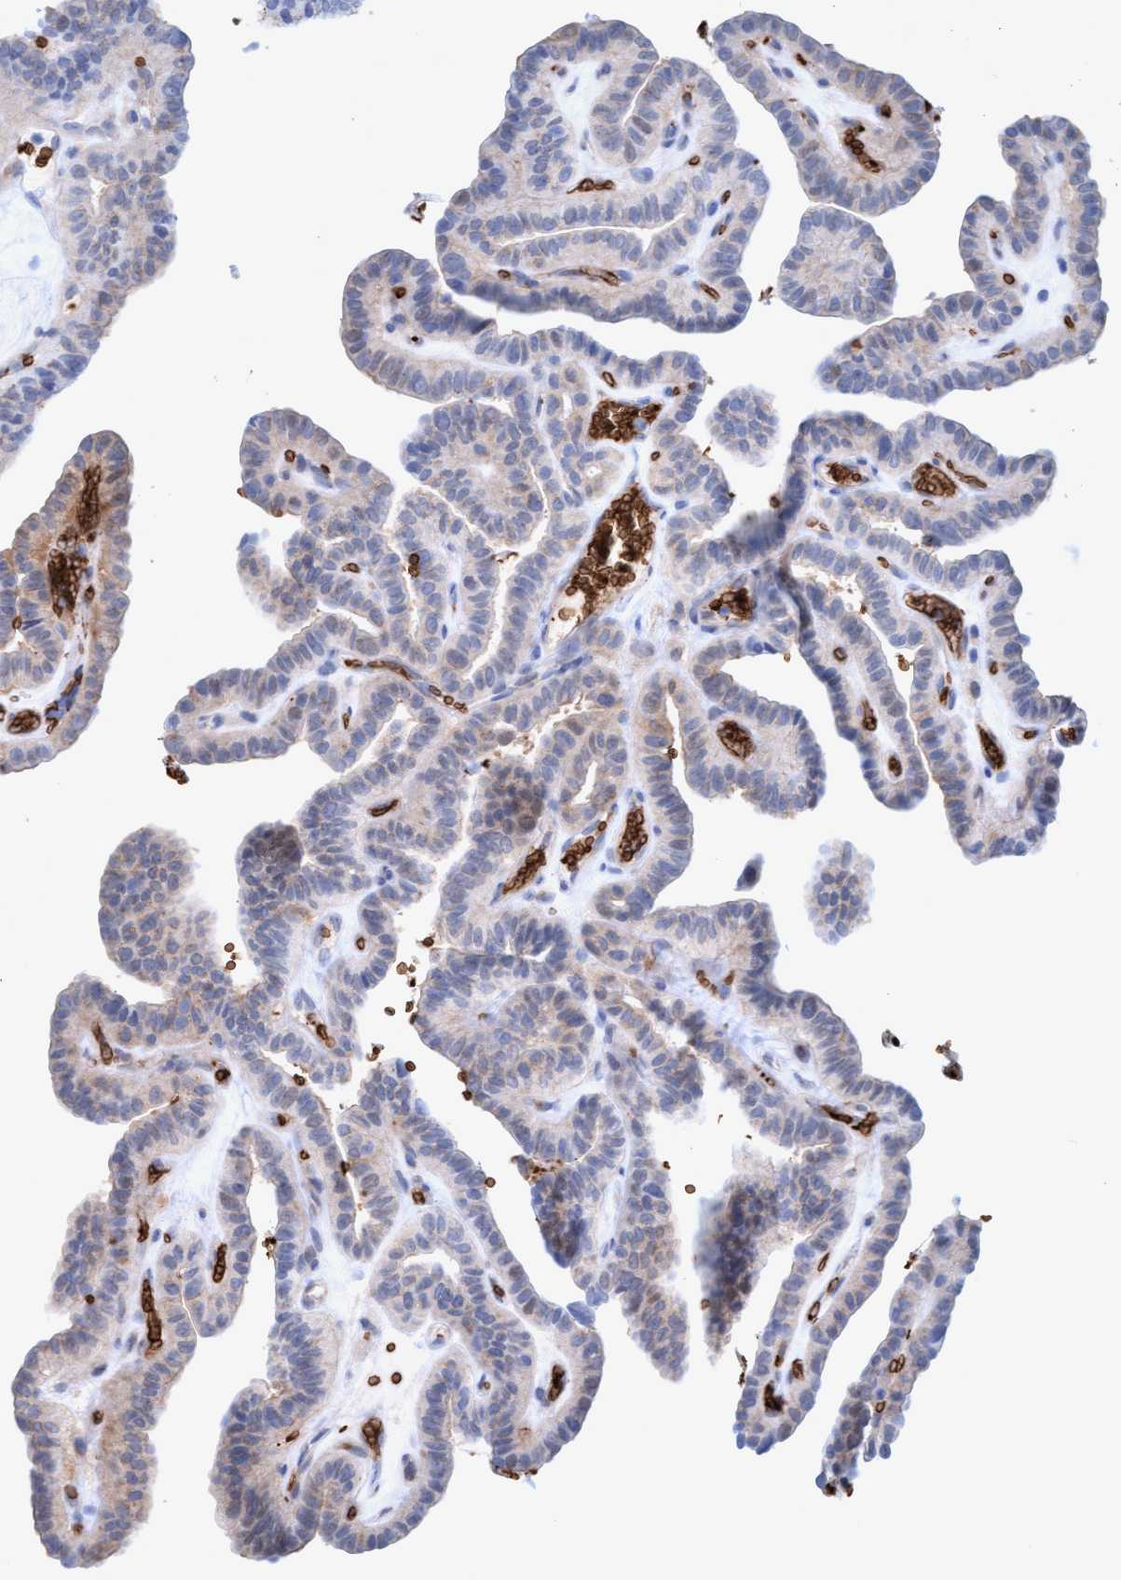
{"staining": {"intensity": "weak", "quantity": "25%-75%", "location": "cytoplasmic/membranous"}, "tissue": "thyroid cancer", "cell_type": "Tumor cells", "image_type": "cancer", "snomed": [{"axis": "morphology", "description": "Papillary adenocarcinoma, NOS"}, {"axis": "topography", "description": "Thyroid gland"}], "caption": "An image of human thyroid papillary adenocarcinoma stained for a protein displays weak cytoplasmic/membranous brown staining in tumor cells. (IHC, brightfield microscopy, high magnification).", "gene": "SPEM2", "patient": {"sex": "male", "age": 77}}